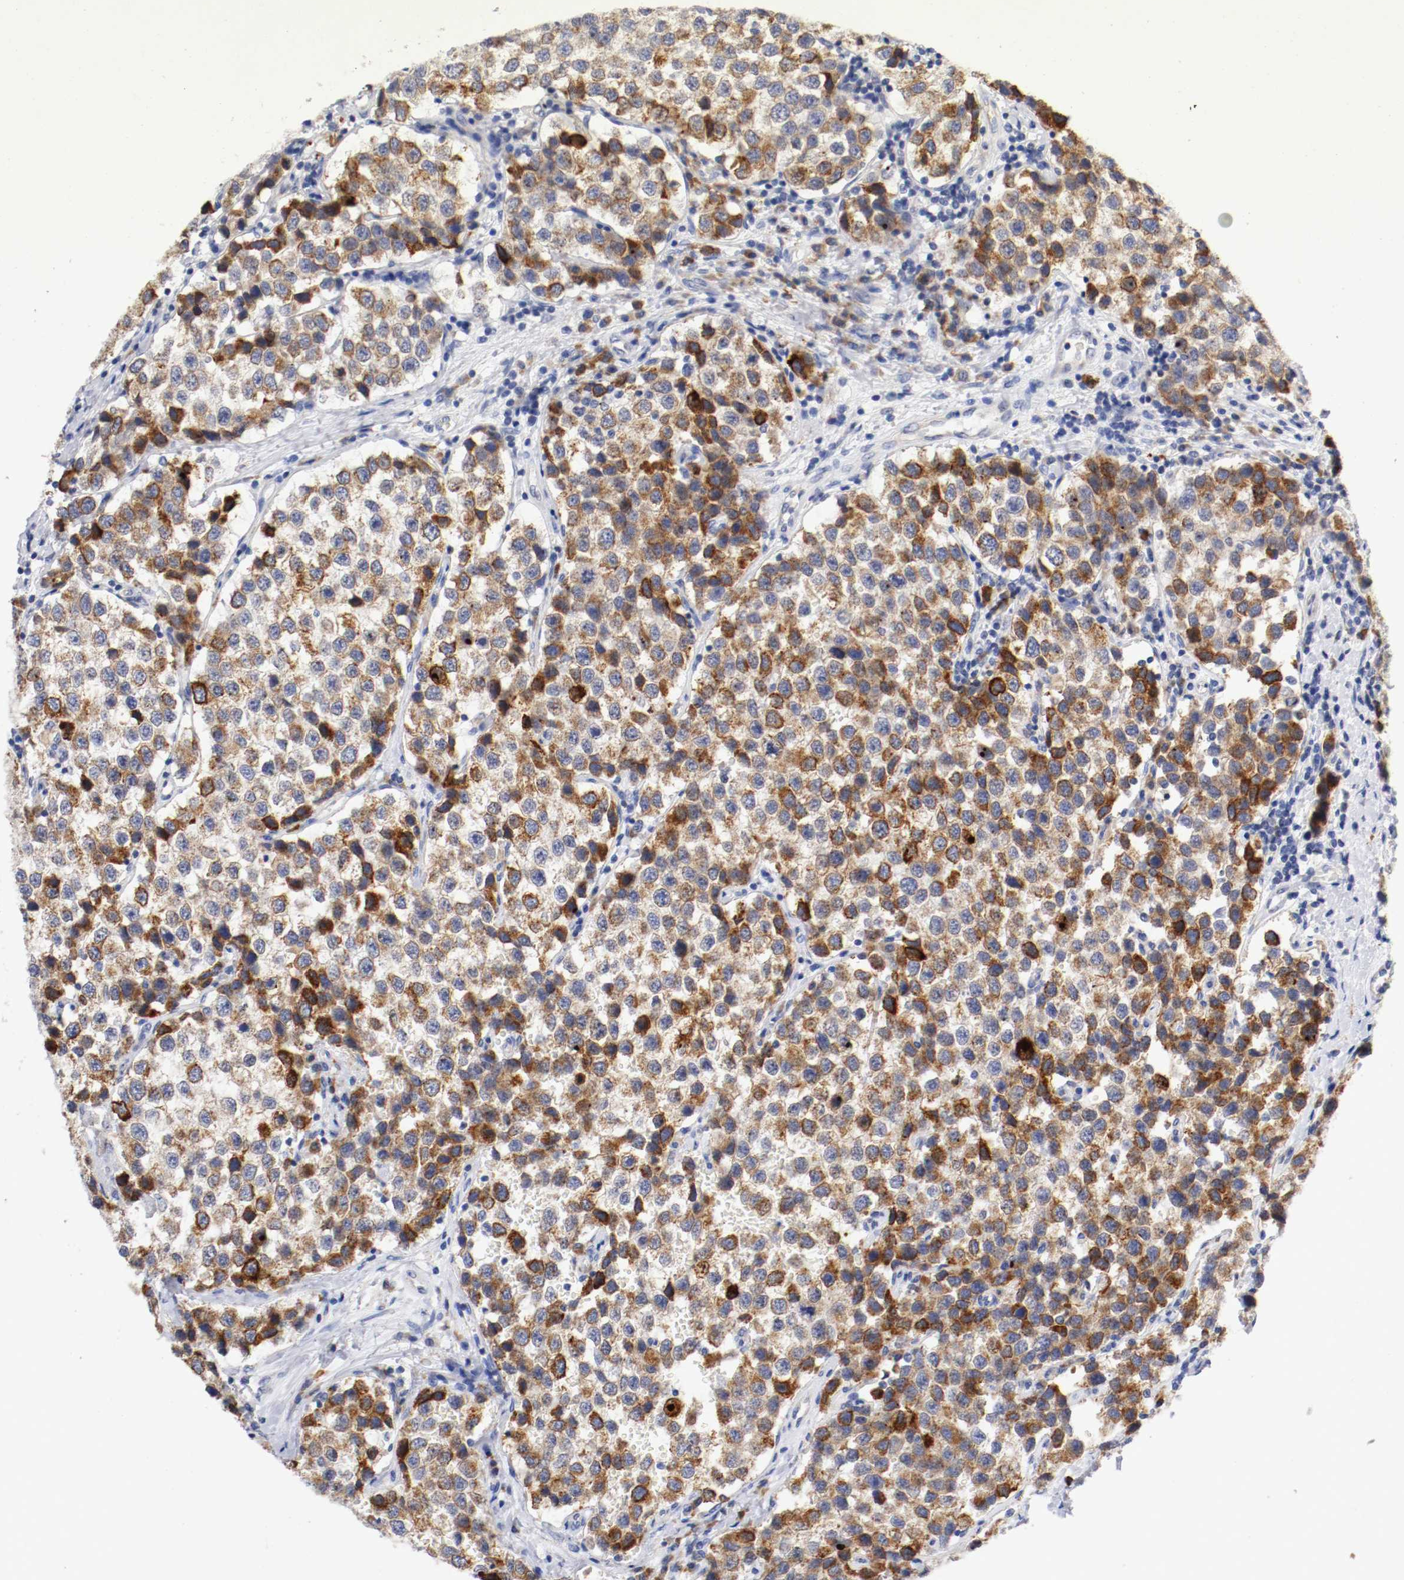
{"staining": {"intensity": "strong", "quantity": "25%-75%", "location": "cytoplasmic/membranous"}, "tissue": "testis cancer", "cell_type": "Tumor cells", "image_type": "cancer", "snomed": [{"axis": "morphology", "description": "Seminoma, NOS"}, {"axis": "topography", "description": "Testis"}], "caption": "Testis cancer stained with a brown dye demonstrates strong cytoplasmic/membranous positive positivity in about 25%-75% of tumor cells.", "gene": "TRAF2", "patient": {"sex": "male", "age": 39}}